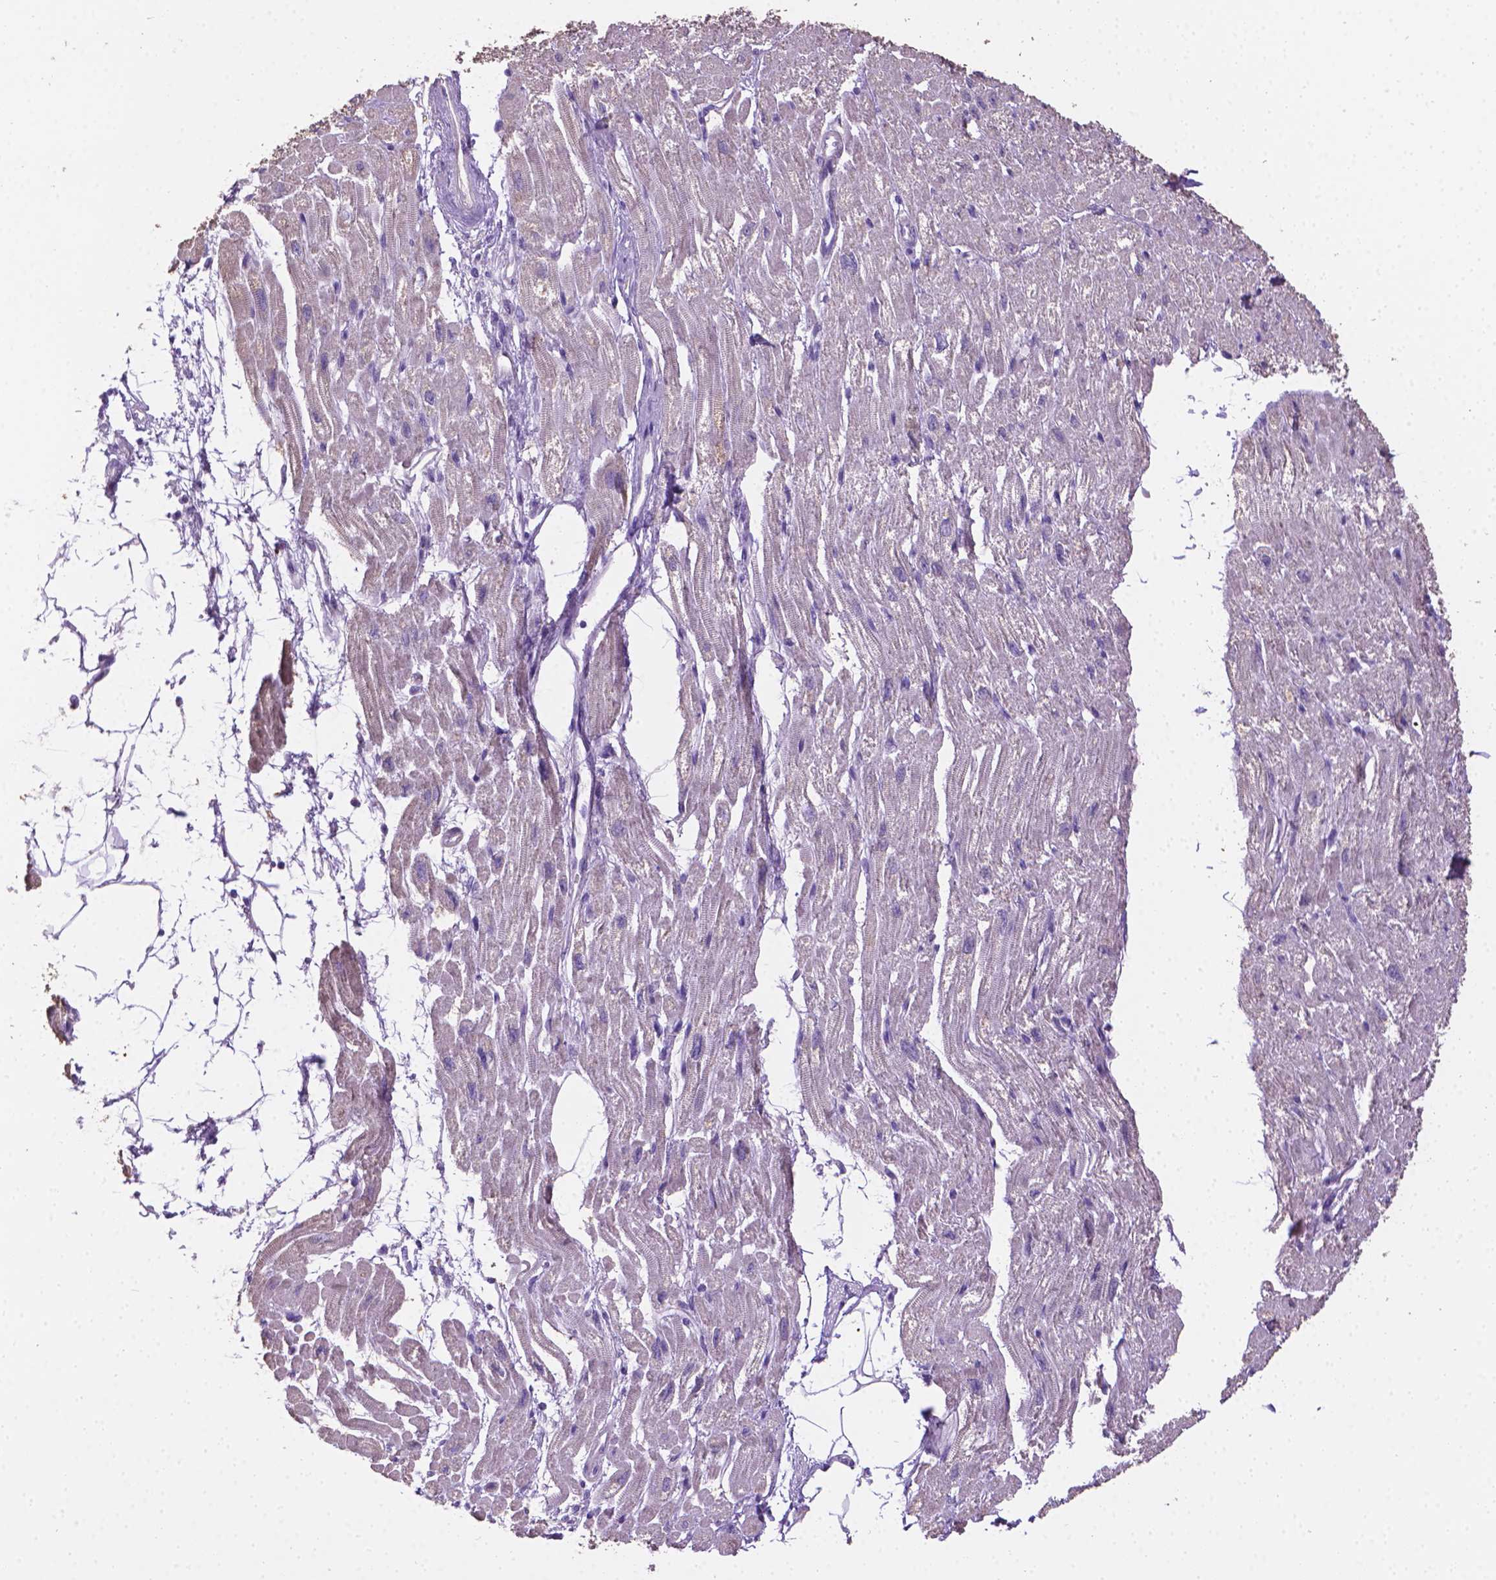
{"staining": {"intensity": "weak", "quantity": "<25%", "location": "cytoplasmic/membranous"}, "tissue": "heart muscle", "cell_type": "Cardiomyocytes", "image_type": "normal", "snomed": [{"axis": "morphology", "description": "Normal tissue, NOS"}, {"axis": "topography", "description": "Heart"}], "caption": "A high-resolution image shows immunohistochemistry staining of benign heart muscle, which reveals no significant expression in cardiomyocytes.", "gene": "PNMA2", "patient": {"sex": "female", "age": 62}}